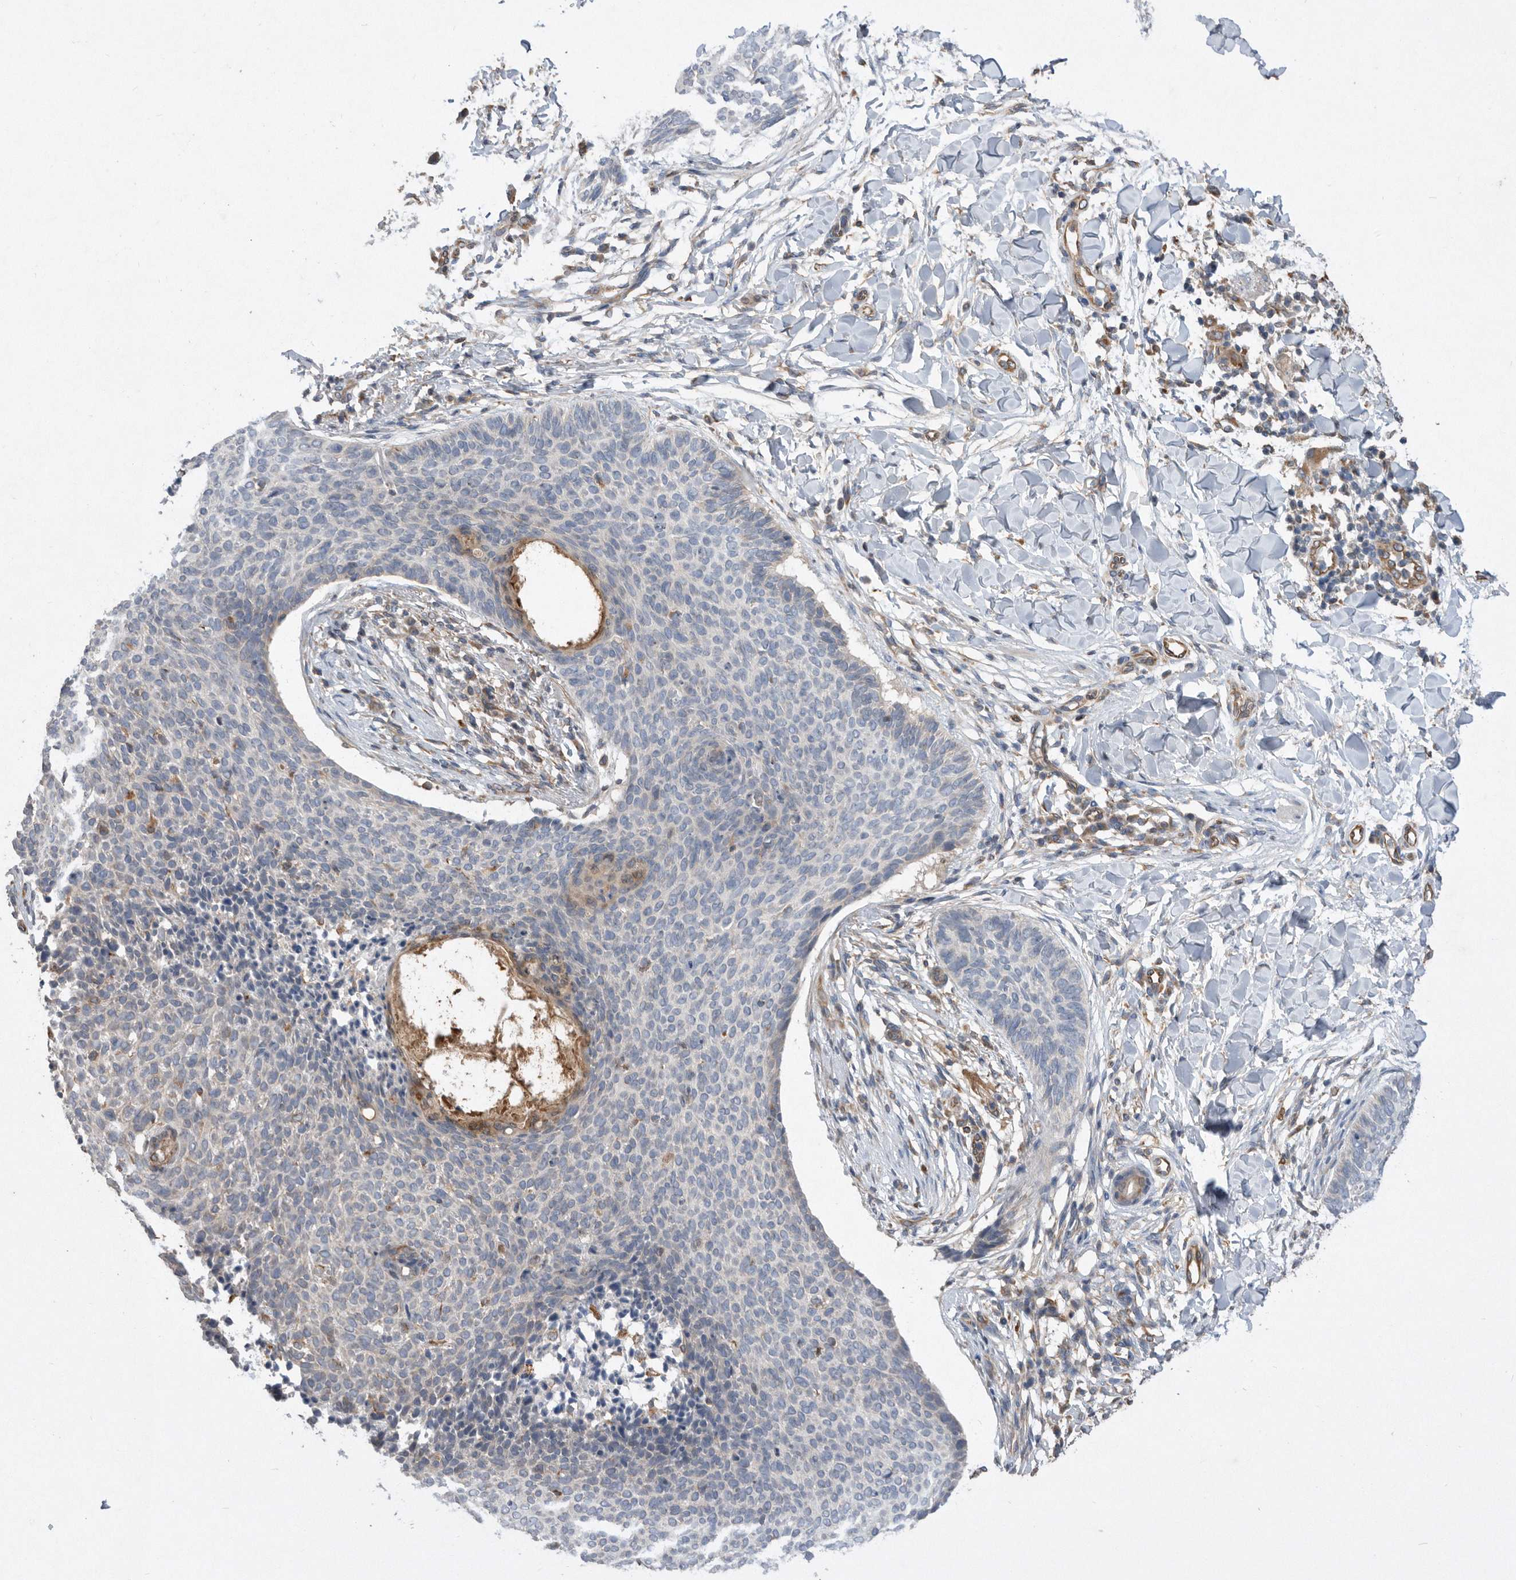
{"staining": {"intensity": "negative", "quantity": "none", "location": "none"}, "tissue": "skin cancer", "cell_type": "Tumor cells", "image_type": "cancer", "snomed": [{"axis": "morphology", "description": "Normal tissue, NOS"}, {"axis": "morphology", "description": "Basal cell carcinoma"}, {"axis": "topography", "description": "Skin"}], "caption": "Photomicrograph shows no protein staining in tumor cells of skin cancer tissue.", "gene": "PON2", "patient": {"sex": "male", "age": 50}}